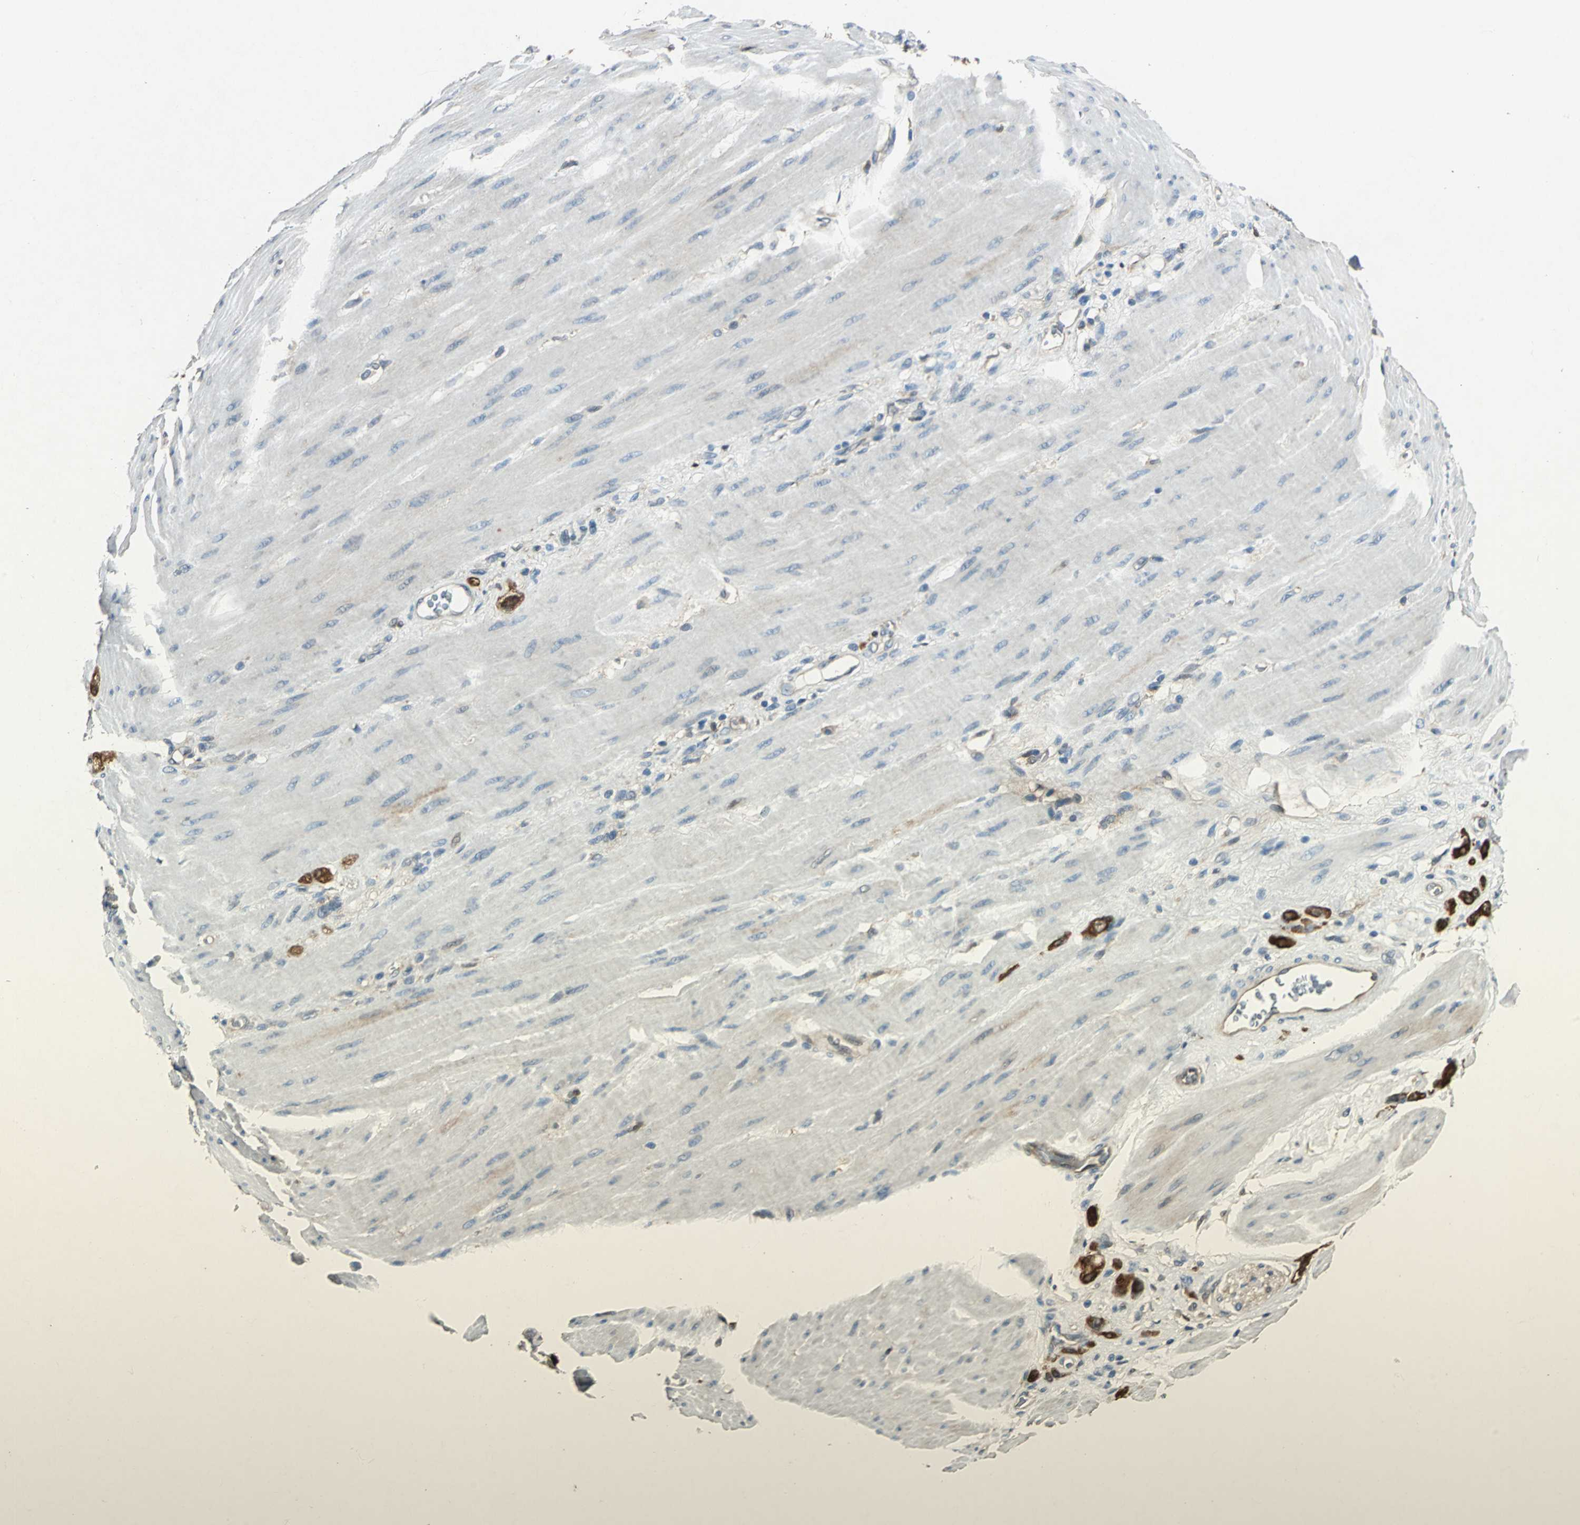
{"staining": {"intensity": "strong", "quantity": ">75%", "location": "cytoplasmic/membranous"}, "tissue": "stomach cancer", "cell_type": "Tumor cells", "image_type": "cancer", "snomed": [{"axis": "morphology", "description": "Normal tissue, NOS"}, {"axis": "morphology", "description": "Adenocarcinoma, NOS"}, {"axis": "topography", "description": "Stomach"}], "caption": "This histopathology image demonstrates stomach cancer stained with immunohistochemistry (IHC) to label a protein in brown. The cytoplasmic/membranous of tumor cells show strong positivity for the protein. Nuclei are counter-stained blue.", "gene": "RRM2B", "patient": {"sex": "male", "age": 82}}